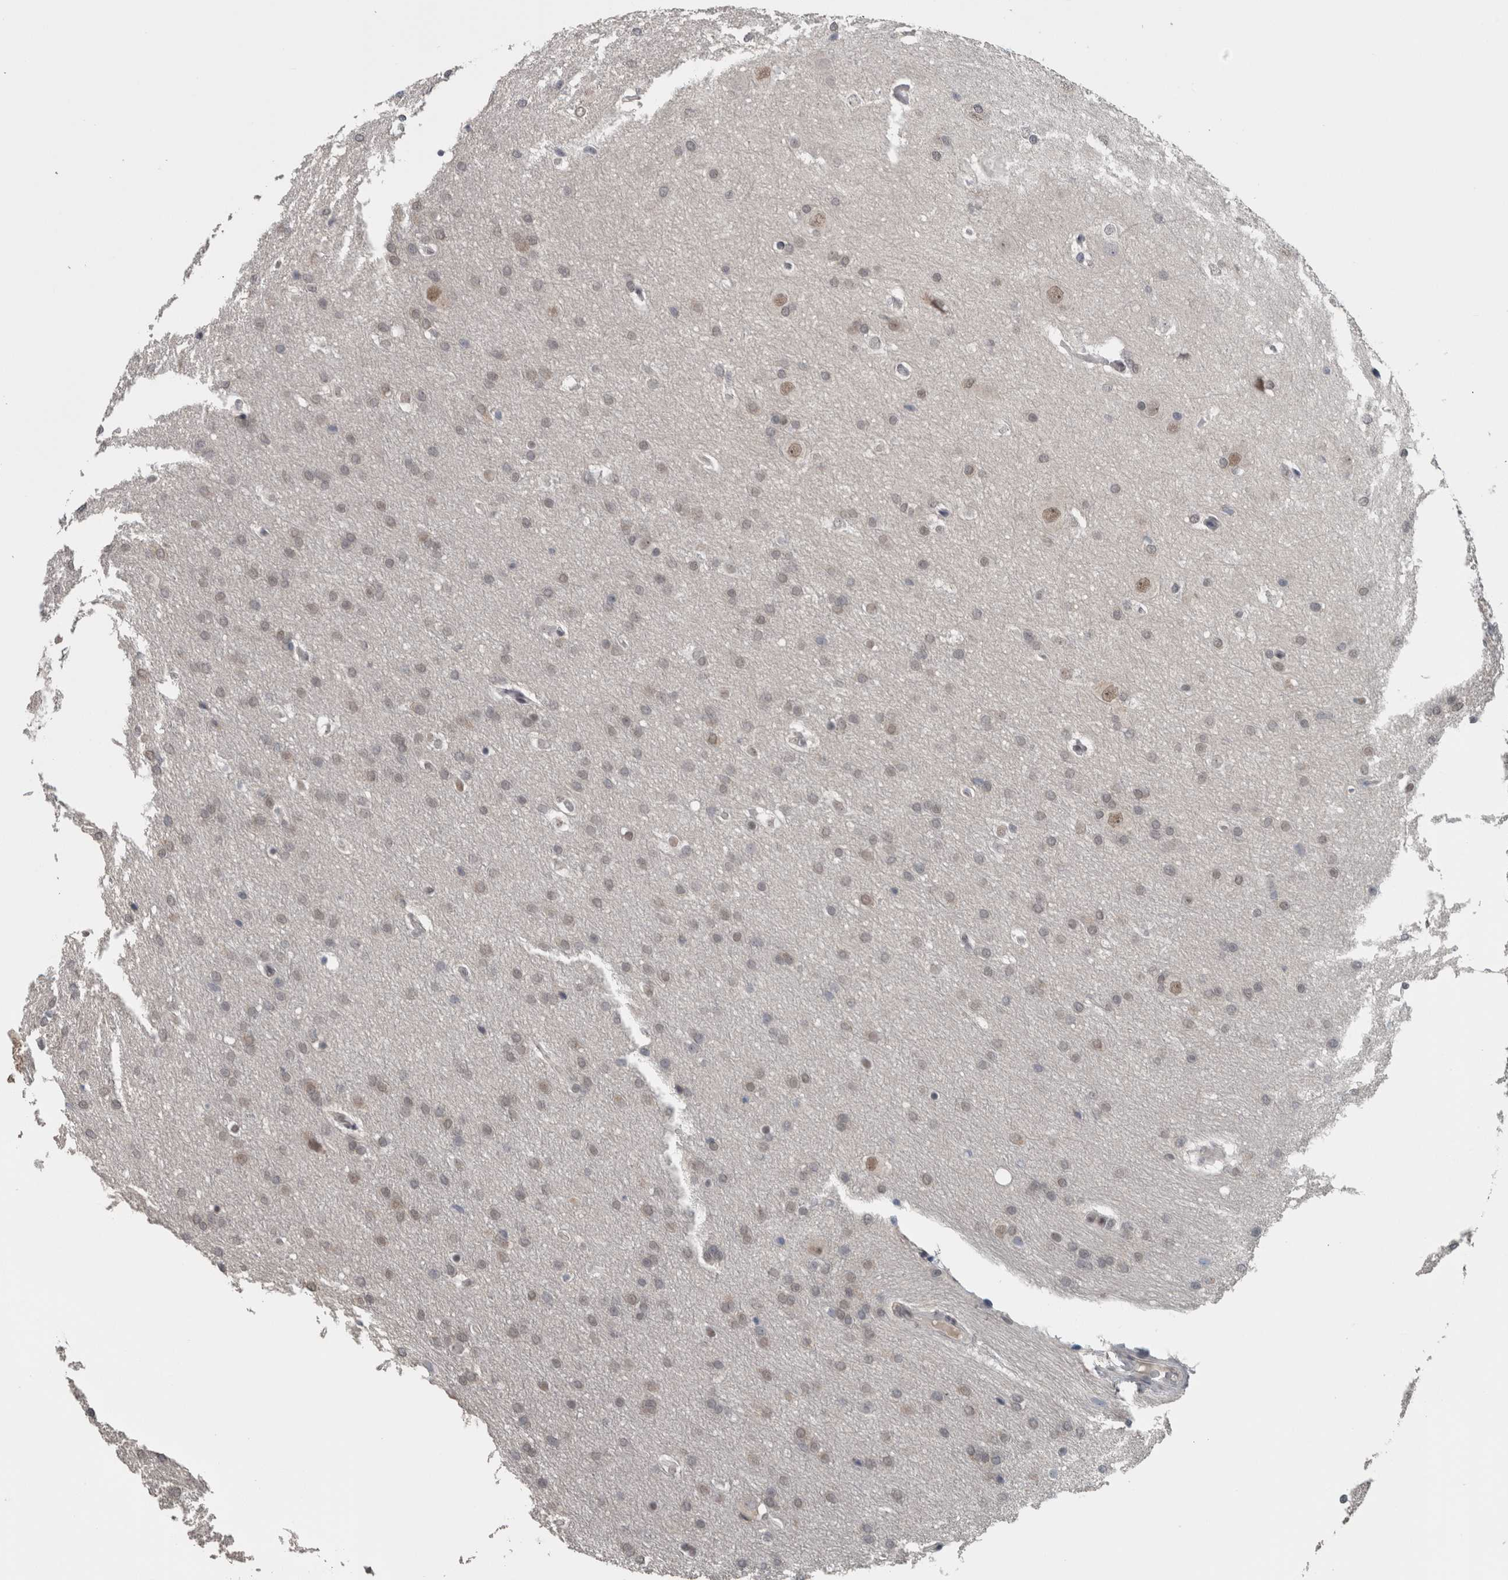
{"staining": {"intensity": "weak", "quantity": "<25%", "location": "nuclear"}, "tissue": "glioma", "cell_type": "Tumor cells", "image_type": "cancer", "snomed": [{"axis": "morphology", "description": "Glioma, malignant, Low grade"}, {"axis": "topography", "description": "Brain"}], "caption": "Immunohistochemical staining of malignant glioma (low-grade) exhibits no significant positivity in tumor cells.", "gene": "ZBTB21", "patient": {"sex": "female", "age": 37}}